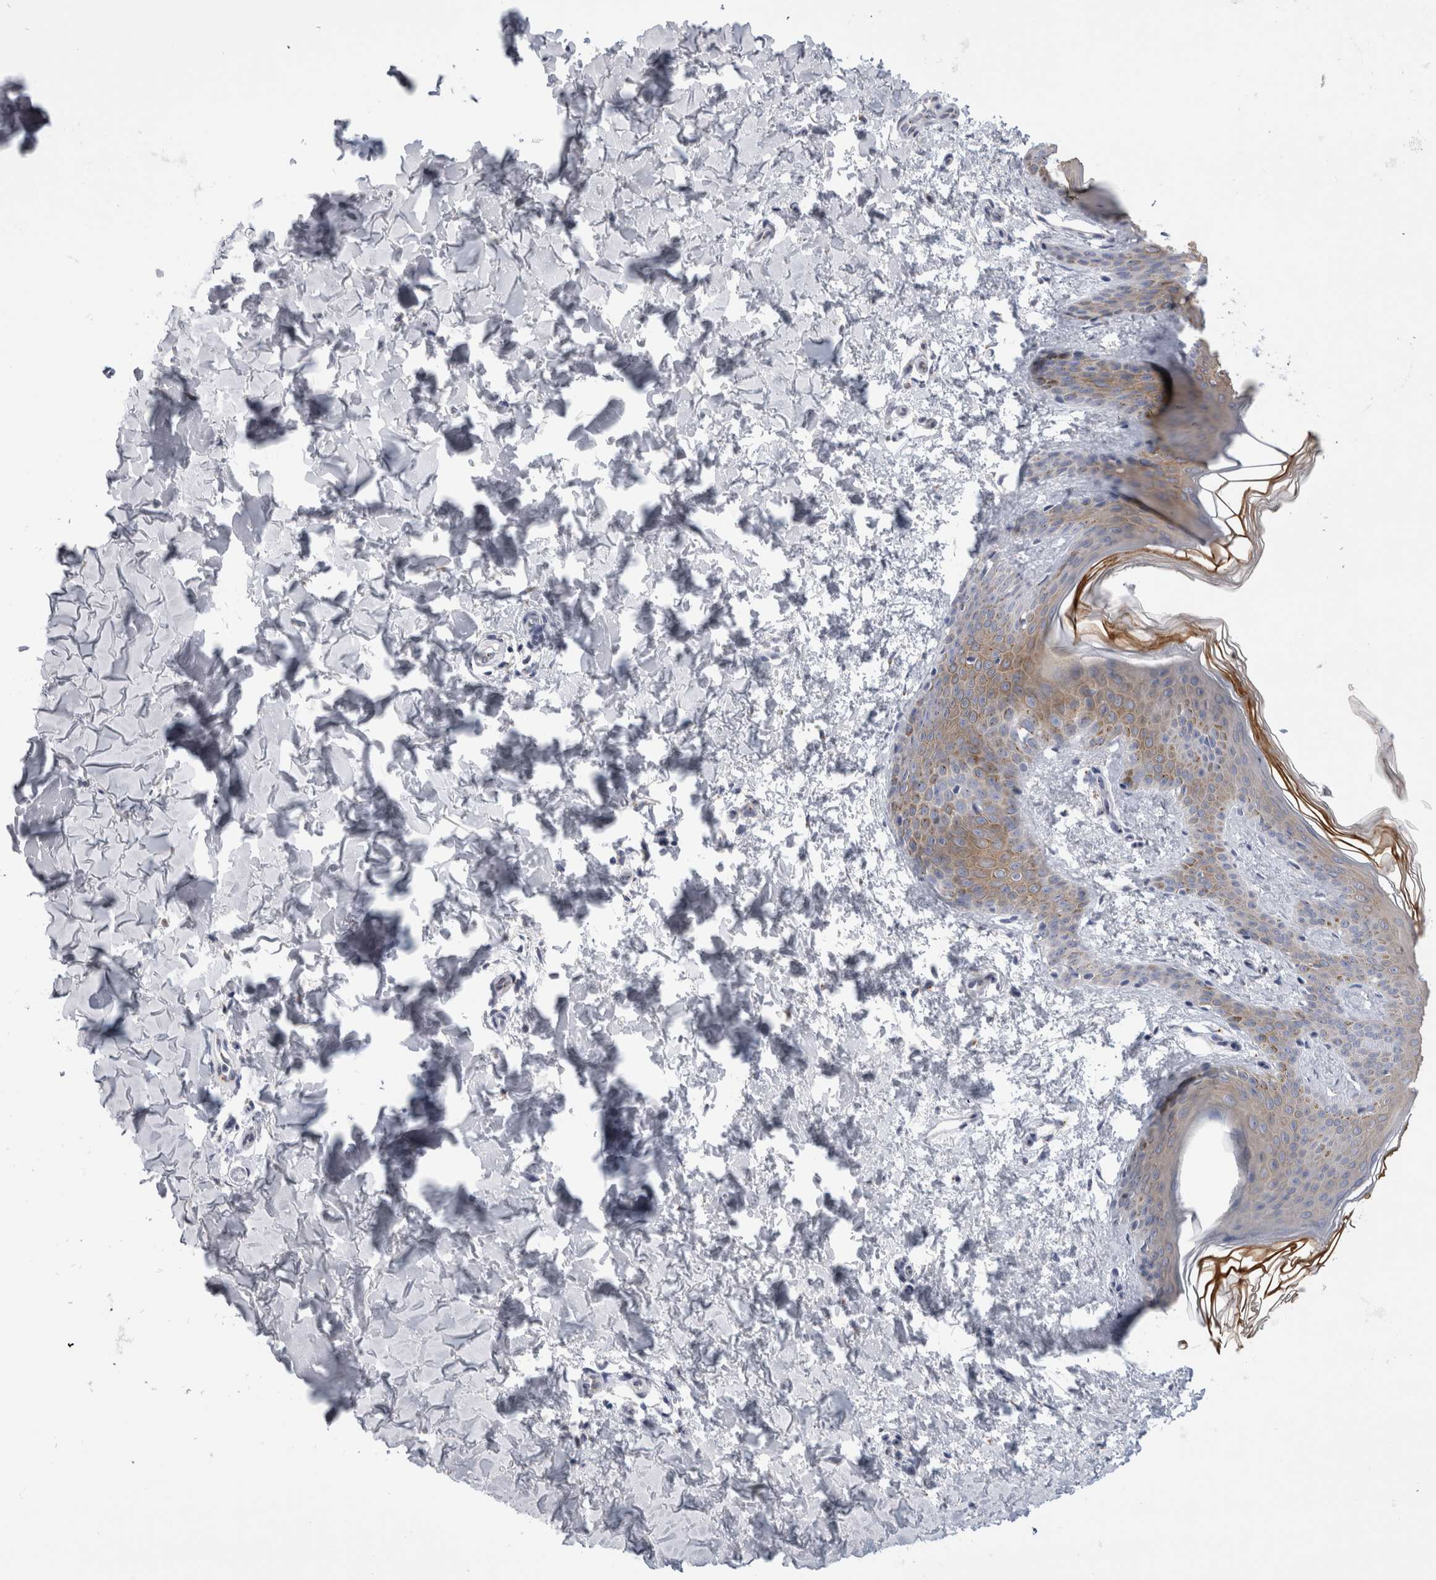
{"staining": {"intensity": "negative", "quantity": "none", "location": "none"}, "tissue": "skin", "cell_type": "Fibroblasts", "image_type": "normal", "snomed": [{"axis": "morphology", "description": "Normal tissue, NOS"}, {"axis": "morphology", "description": "Neoplasm, benign, NOS"}, {"axis": "topography", "description": "Skin"}, {"axis": "topography", "description": "Soft tissue"}], "caption": "This is an immunohistochemistry histopathology image of unremarkable skin. There is no positivity in fibroblasts.", "gene": "AKAP9", "patient": {"sex": "male", "age": 26}}